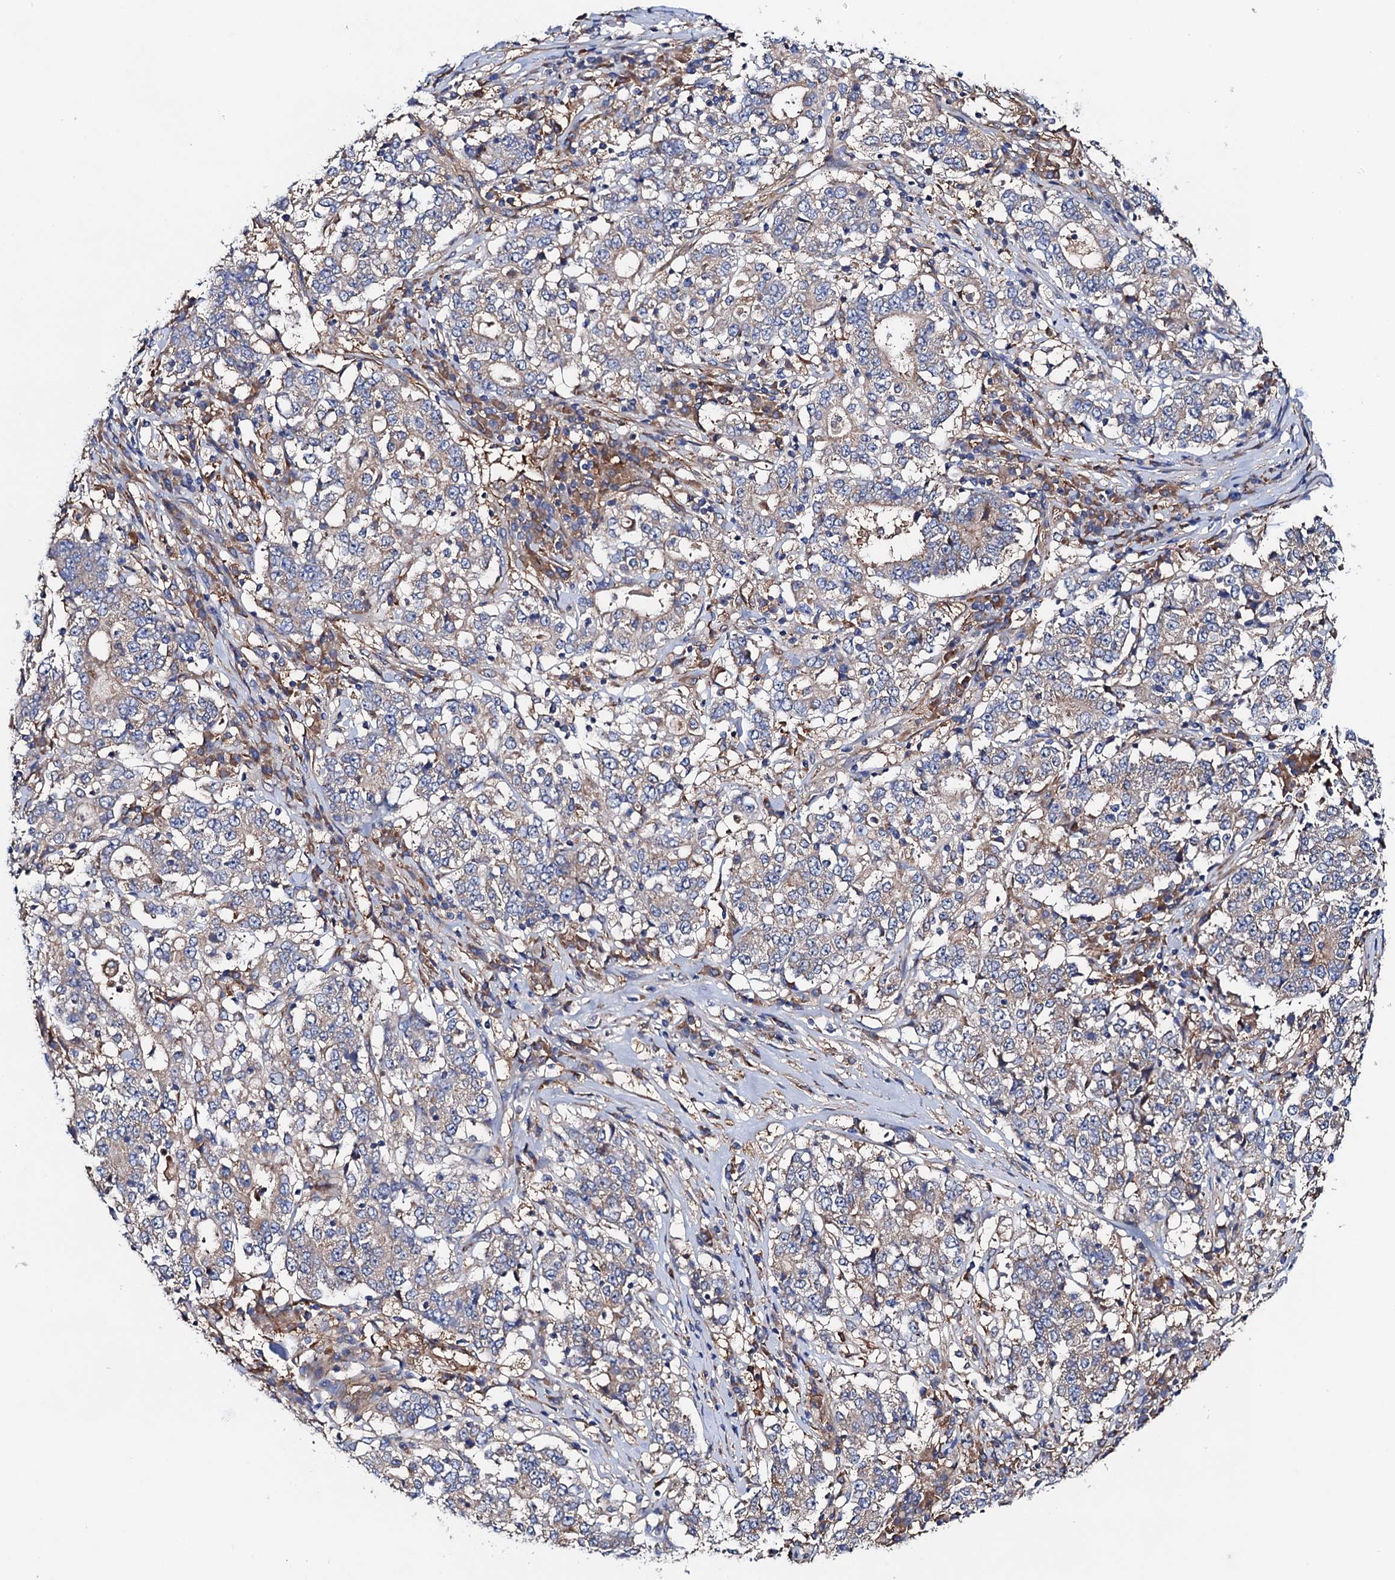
{"staining": {"intensity": "weak", "quantity": "25%-75%", "location": "cytoplasmic/membranous"}, "tissue": "stomach cancer", "cell_type": "Tumor cells", "image_type": "cancer", "snomed": [{"axis": "morphology", "description": "Adenocarcinoma, NOS"}, {"axis": "topography", "description": "Stomach"}], "caption": "A photomicrograph showing weak cytoplasmic/membranous expression in approximately 25%-75% of tumor cells in adenocarcinoma (stomach), as visualized by brown immunohistochemical staining.", "gene": "MRPL48", "patient": {"sex": "male", "age": 59}}